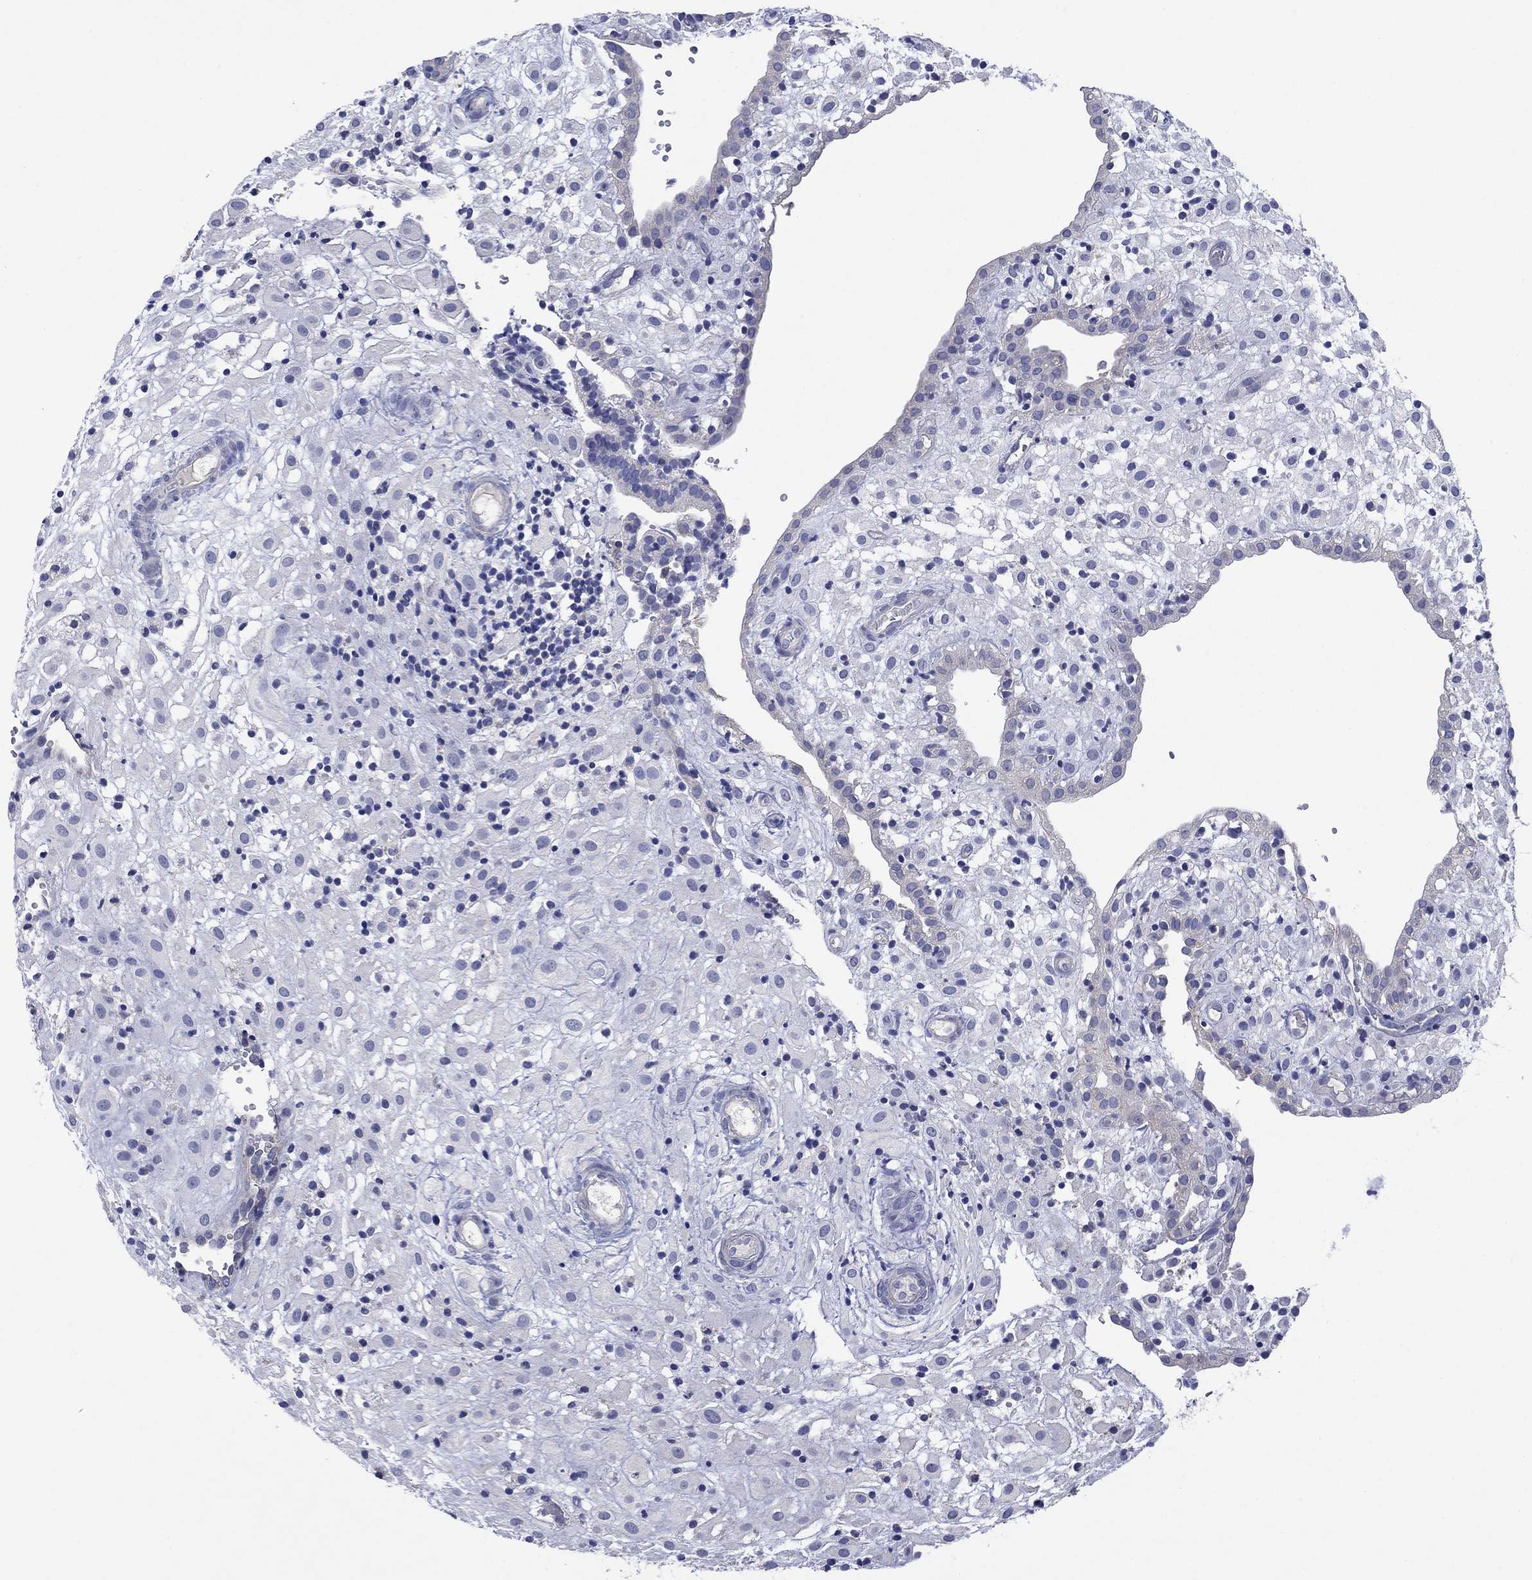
{"staining": {"intensity": "negative", "quantity": "none", "location": "none"}, "tissue": "placenta", "cell_type": "Decidual cells", "image_type": "normal", "snomed": [{"axis": "morphology", "description": "Normal tissue, NOS"}, {"axis": "topography", "description": "Placenta"}], "caption": "This is an immunohistochemistry (IHC) image of normal placenta. There is no positivity in decidual cells.", "gene": "CLVS1", "patient": {"sex": "female", "age": 24}}